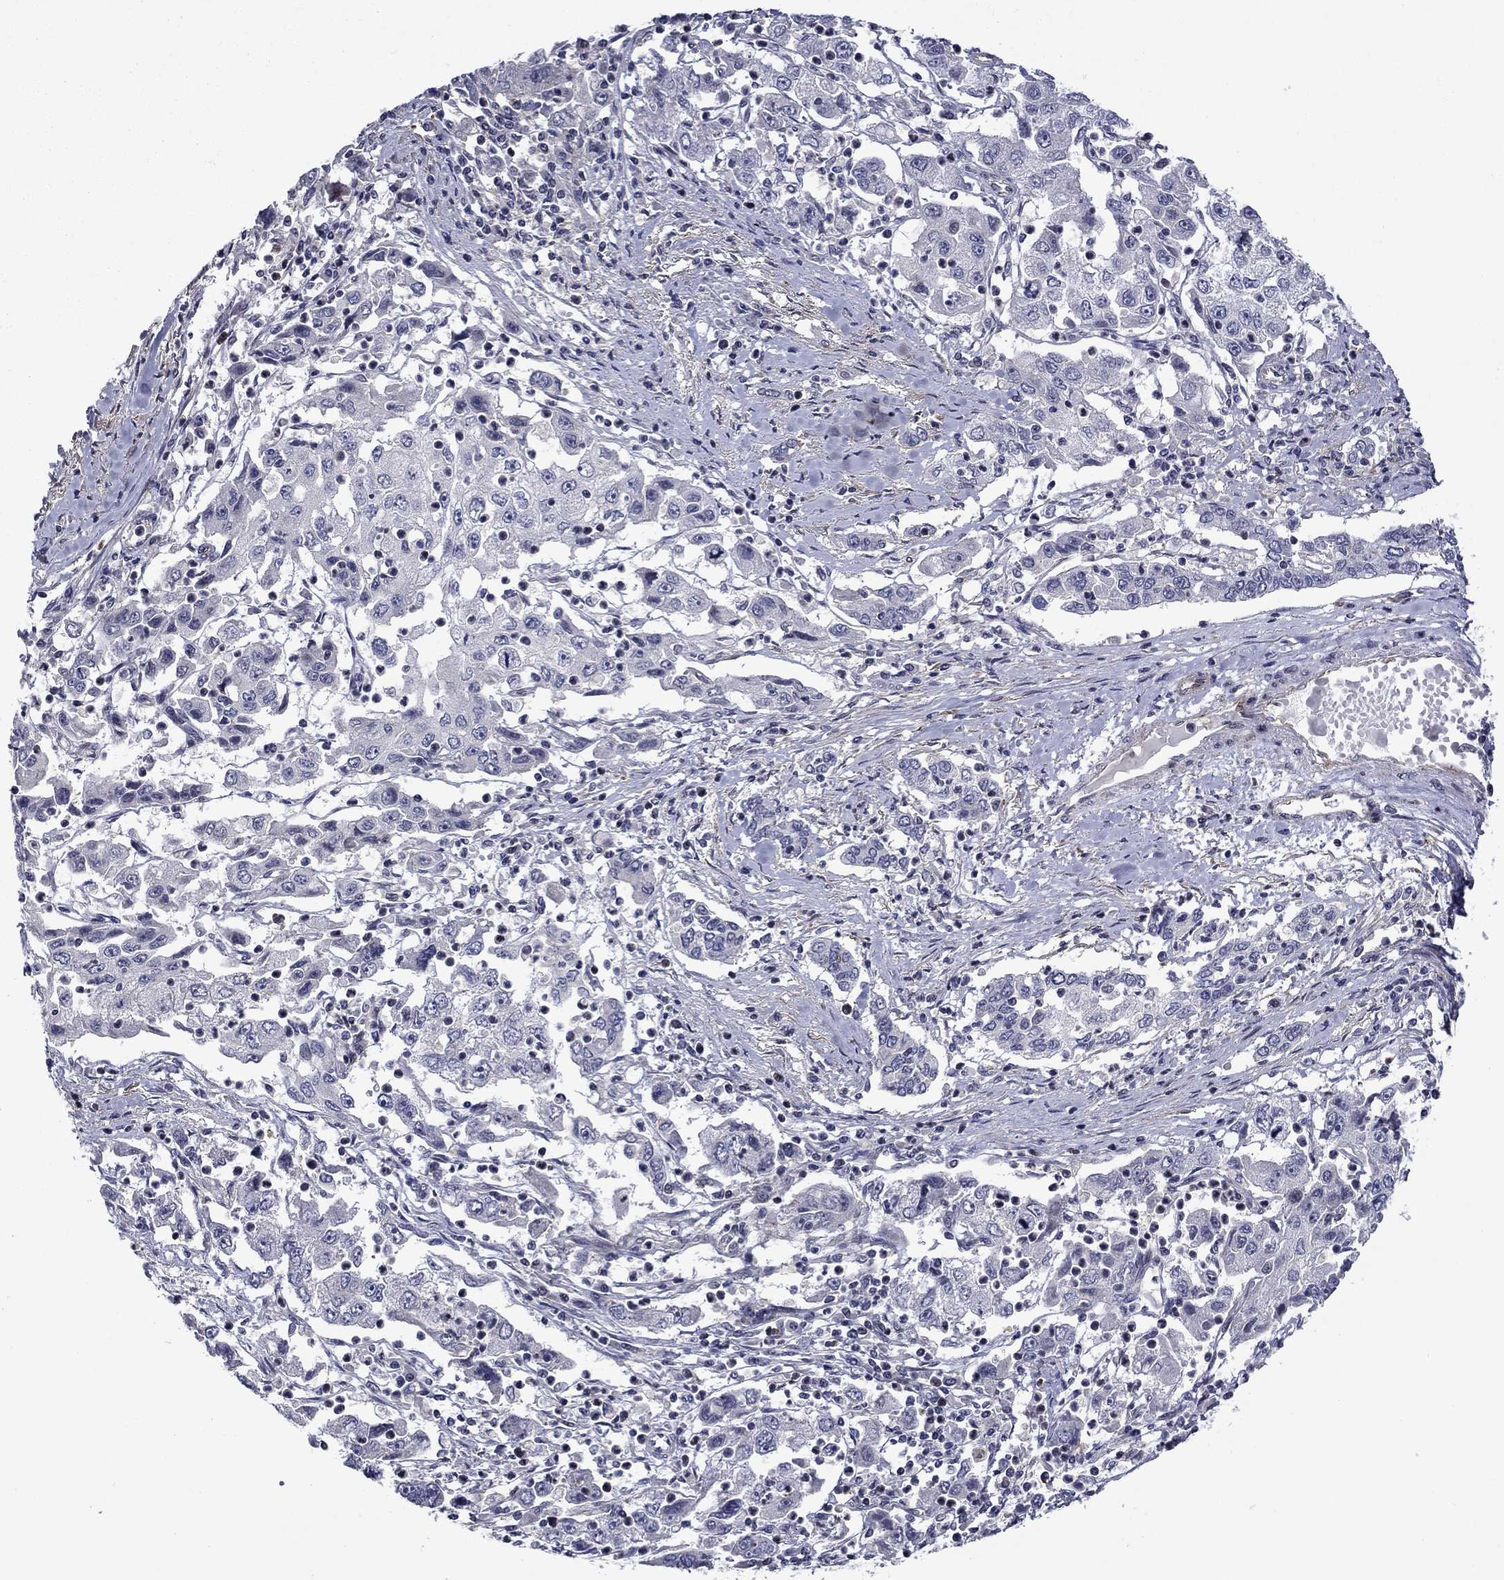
{"staining": {"intensity": "negative", "quantity": "none", "location": "none"}, "tissue": "cervical cancer", "cell_type": "Tumor cells", "image_type": "cancer", "snomed": [{"axis": "morphology", "description": "Squamous cell carcinoma, NOS"}, {"axis": "topography", "description": "Cervix"}], "caption": "There is no significant staining in tumor cells of cervical squamous cell carcinoma. Nuclei are stained in blue.", "gene": "B3GAT1", "patient": {"sex": "female", "age": 36}}